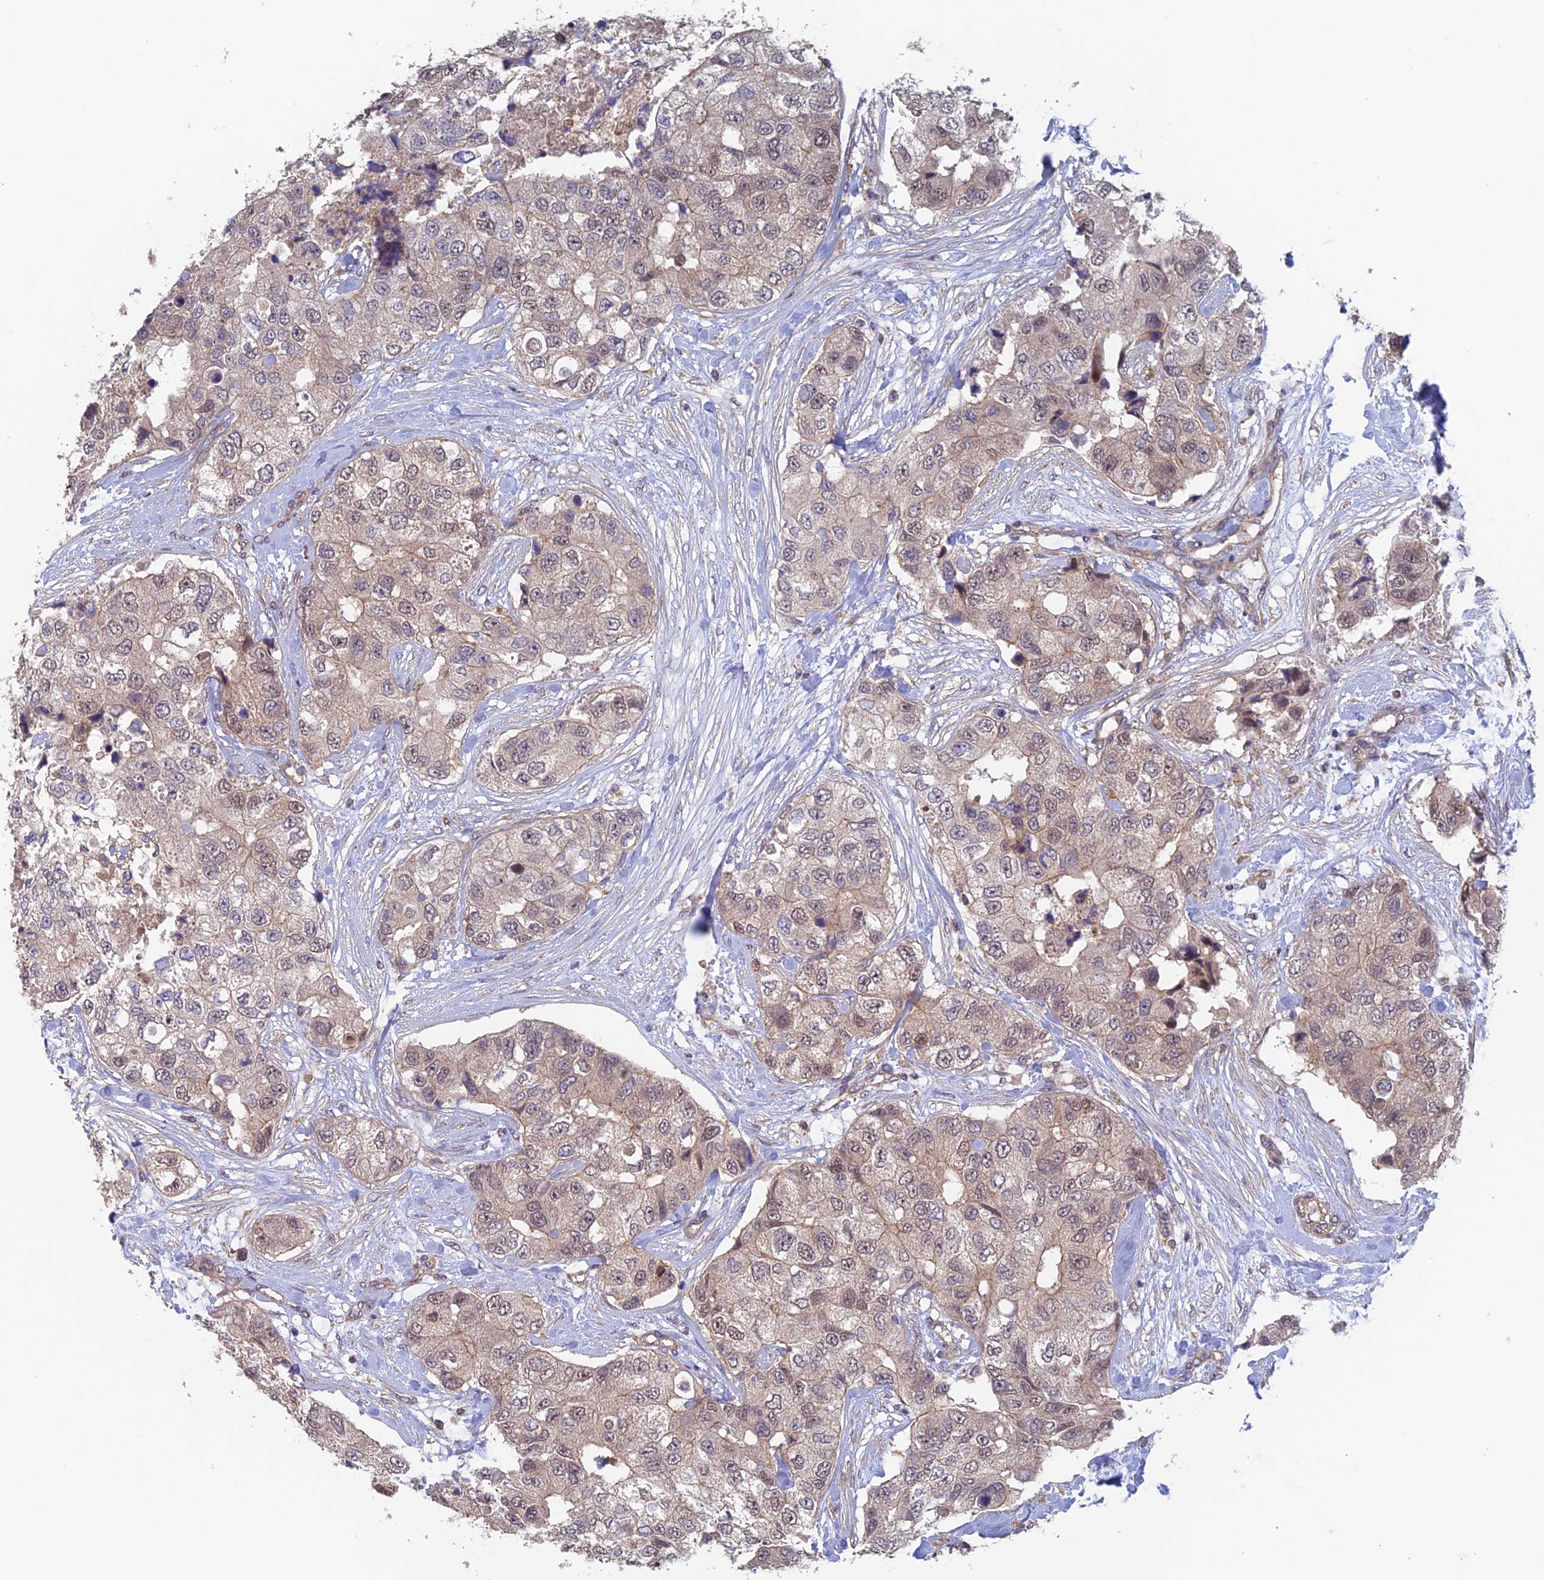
{"staining": {"intensity": "weak", "quantity": ">75%", "location": "cytoplasmic/membranous,nuclear"}, "tissue": "breast cancer", "cell_type": "Tumor cells", "image_type": "cancer", "snomed": [{"axis": "morphology", "description": "Duct carcinoma"}, {"axis": "topography", "description": "Breast"}], "caption": "A low amount of weak cytoplasmic/membranous and nuclear positivity is appreciated in about >75% of tumor cells in breast intraductal carcinoma tissue.", "gene": "NUDT16L1", "patient": {"sex": "female", "age": 62}}